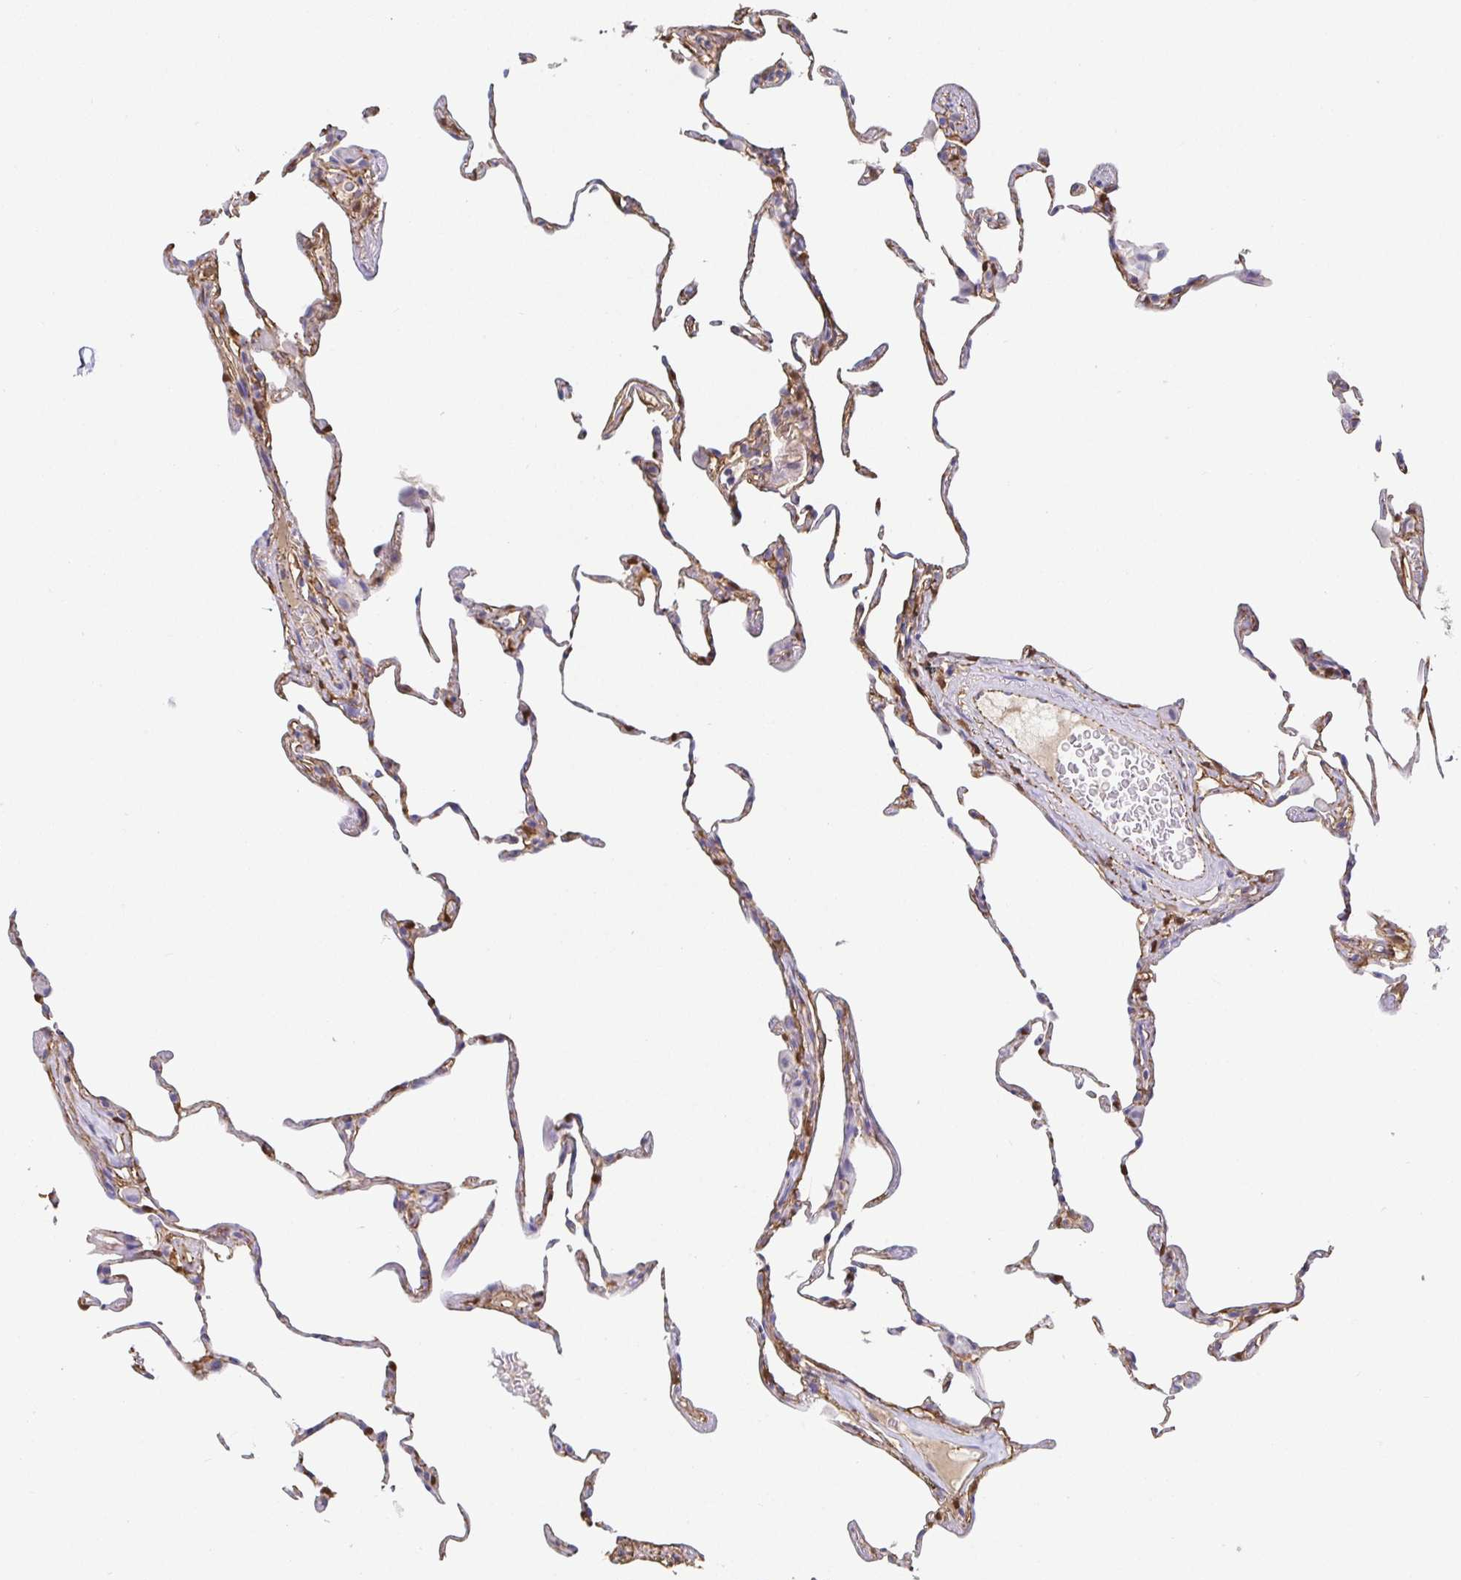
{"staining": {"intensity": "moderate", "quantity": "<25%", "location": "cytoplasmic/membranous"}, "tissue": "lung", "cell_type": "Alveolar cells", "image_type": "normal", "snomed": [{"axis": "morphology", "description": "Normal tissue, NOS"}, {"axis": "topography", "description": "Lung"}], "caption": "IHC (DAB (3,3'-diaminobenzidine)) staining of unremarkable lung shows moderate cytoplasmic/membranous protein staining in about <25% of alveolar cells.", "gene": "PIWIL3", "patient": {"sex": "female", "age": 57}}